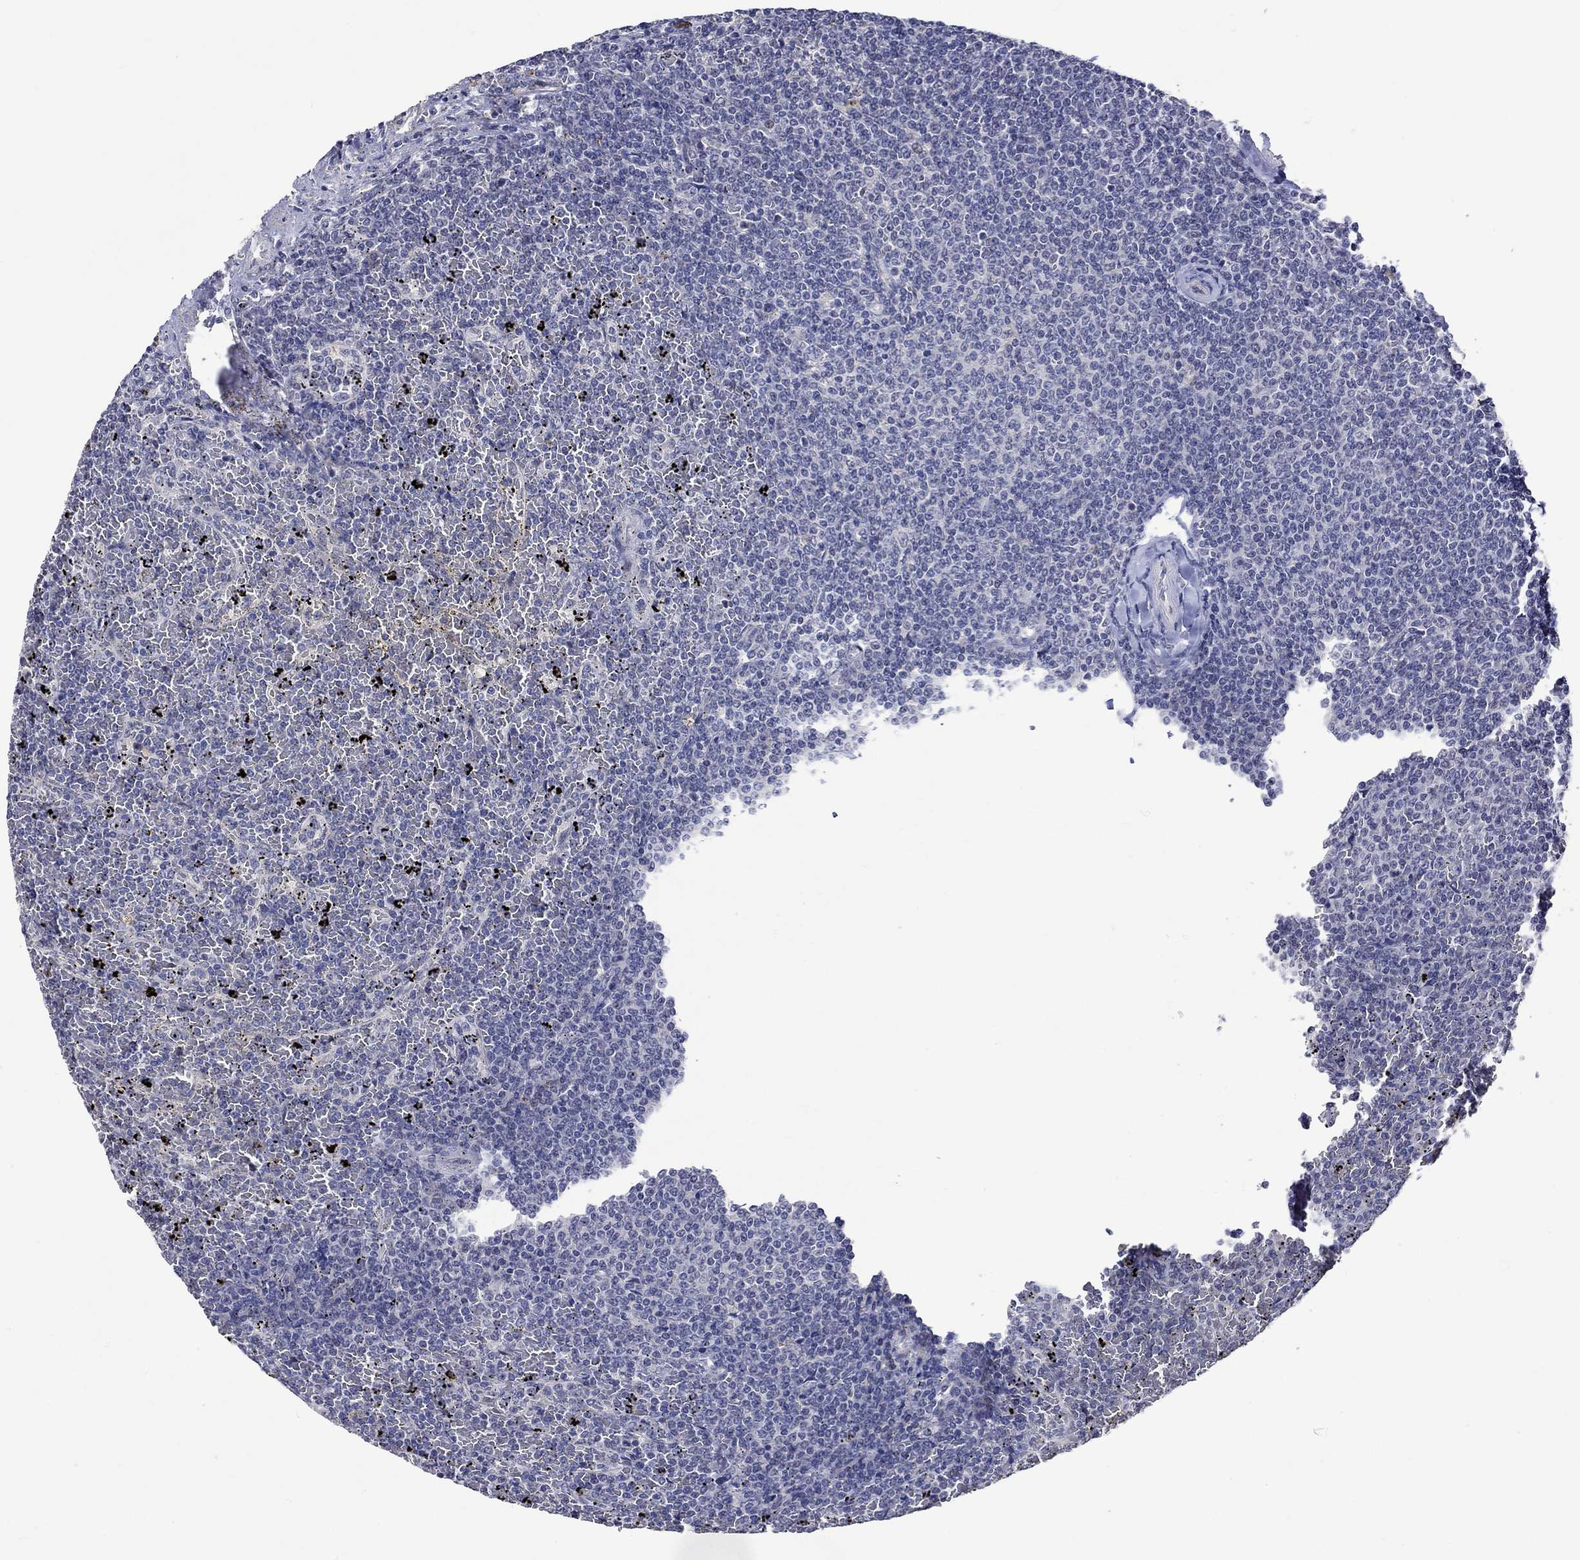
{"staining": {"intensity": "negative", "quantity": "none", "location": "none"}, "tissue": "lymphoma", "cell_type": "Tumor cells", "image_type": "cancer", "snomed": [{"axis": "morphology", "description": "Malignant lymphoma, non-Hodgkin's type, Low grade"}, {"axis": "topography", "description": "Spleen"}], "caption": "Malignant lymphoma, non-Hodgkin's type (low-grade) was stained to show a protein in brown. There is no significant positivity in tumor cells.", "gene": "DDX3Y", "patient": {"sex": "female", "age": 77}}